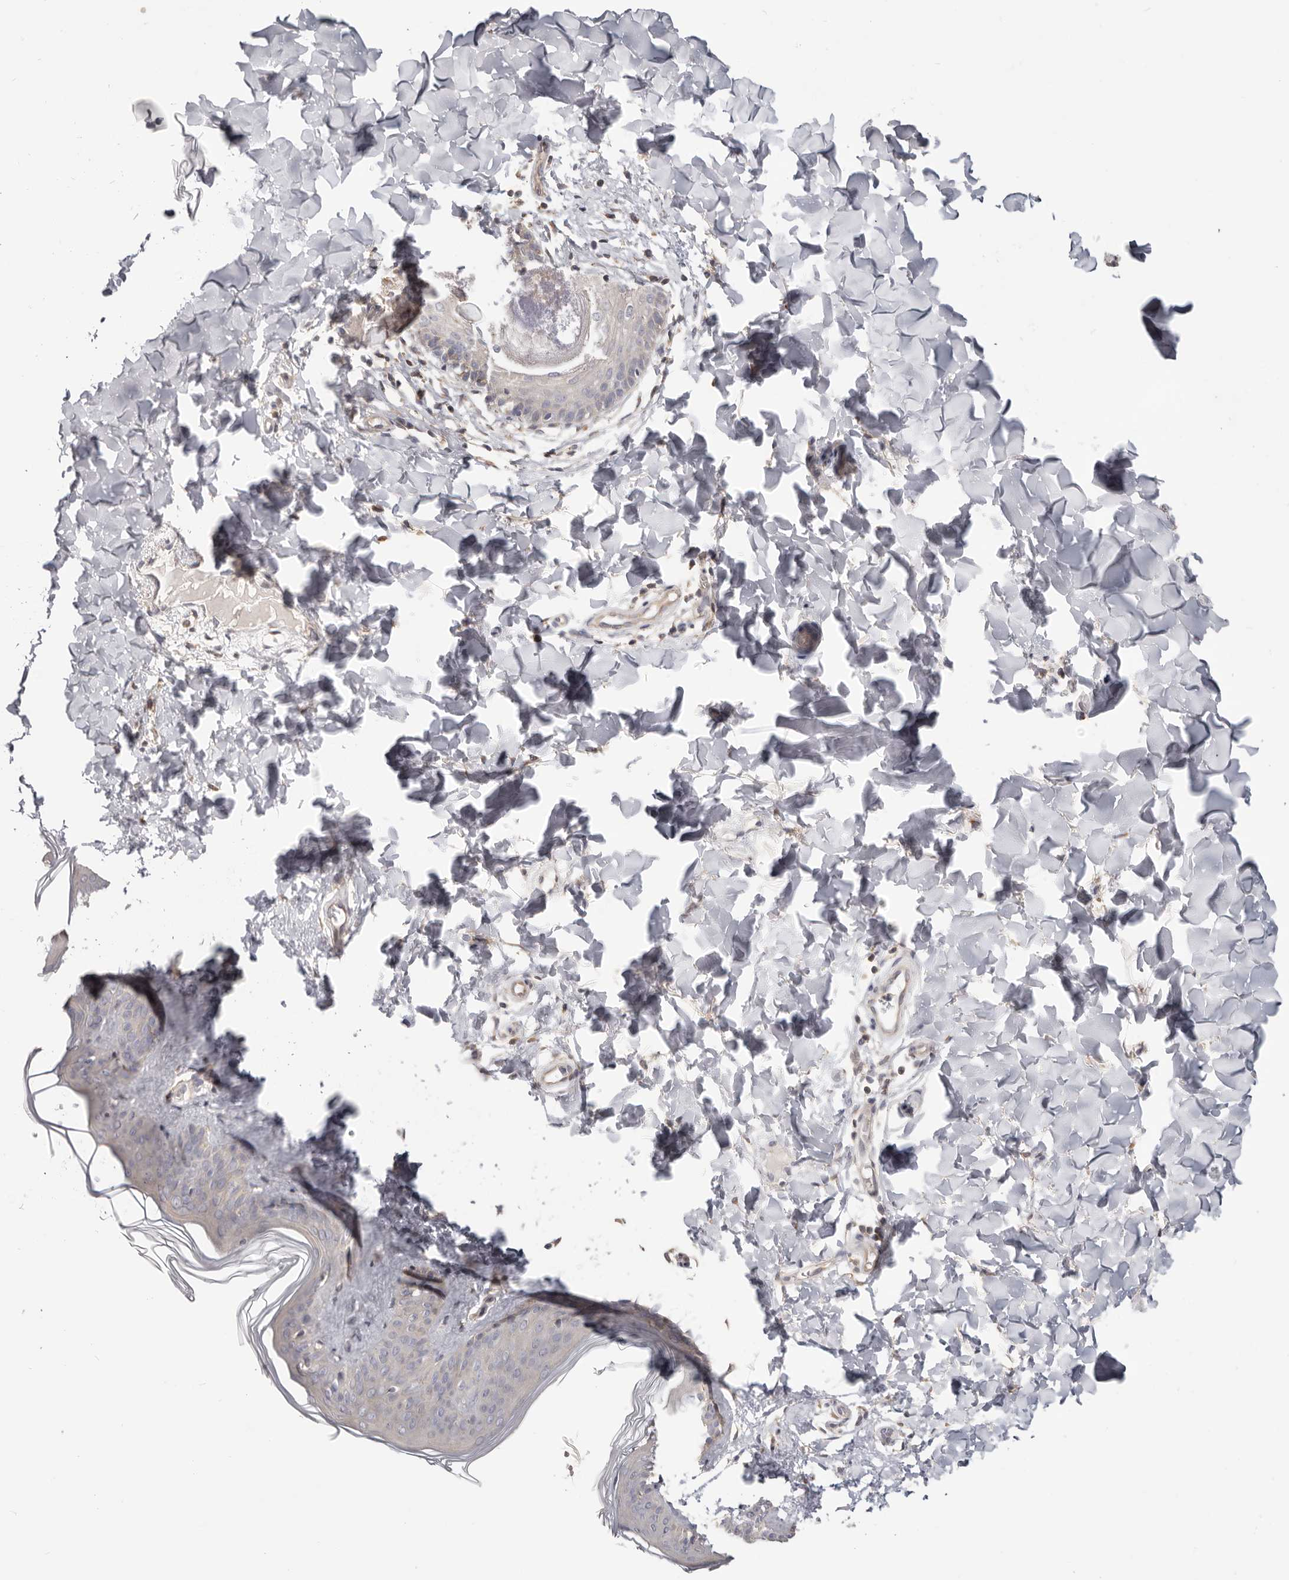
{"staining": {"intensity": "negative", "quantity": "none", "location": "none"}, "tissue": "skin", "cell_type": "Fibroblasts", "image_type": "normal", "snomed": [{"axis": "morphology", "description": "Normal tissue, NOS"}, {"axis": "topography", "description": "Skin"}], "caption": "Immunohistochemistry (IHC) photomicrograph of unremarkable skin: human skin stained with DAB demonstrates no significant protein staining in fibroblasts. Nuclei are stained in blue.", "gene": "LRP6", "patient": {"sex": "female", "age": 17}}